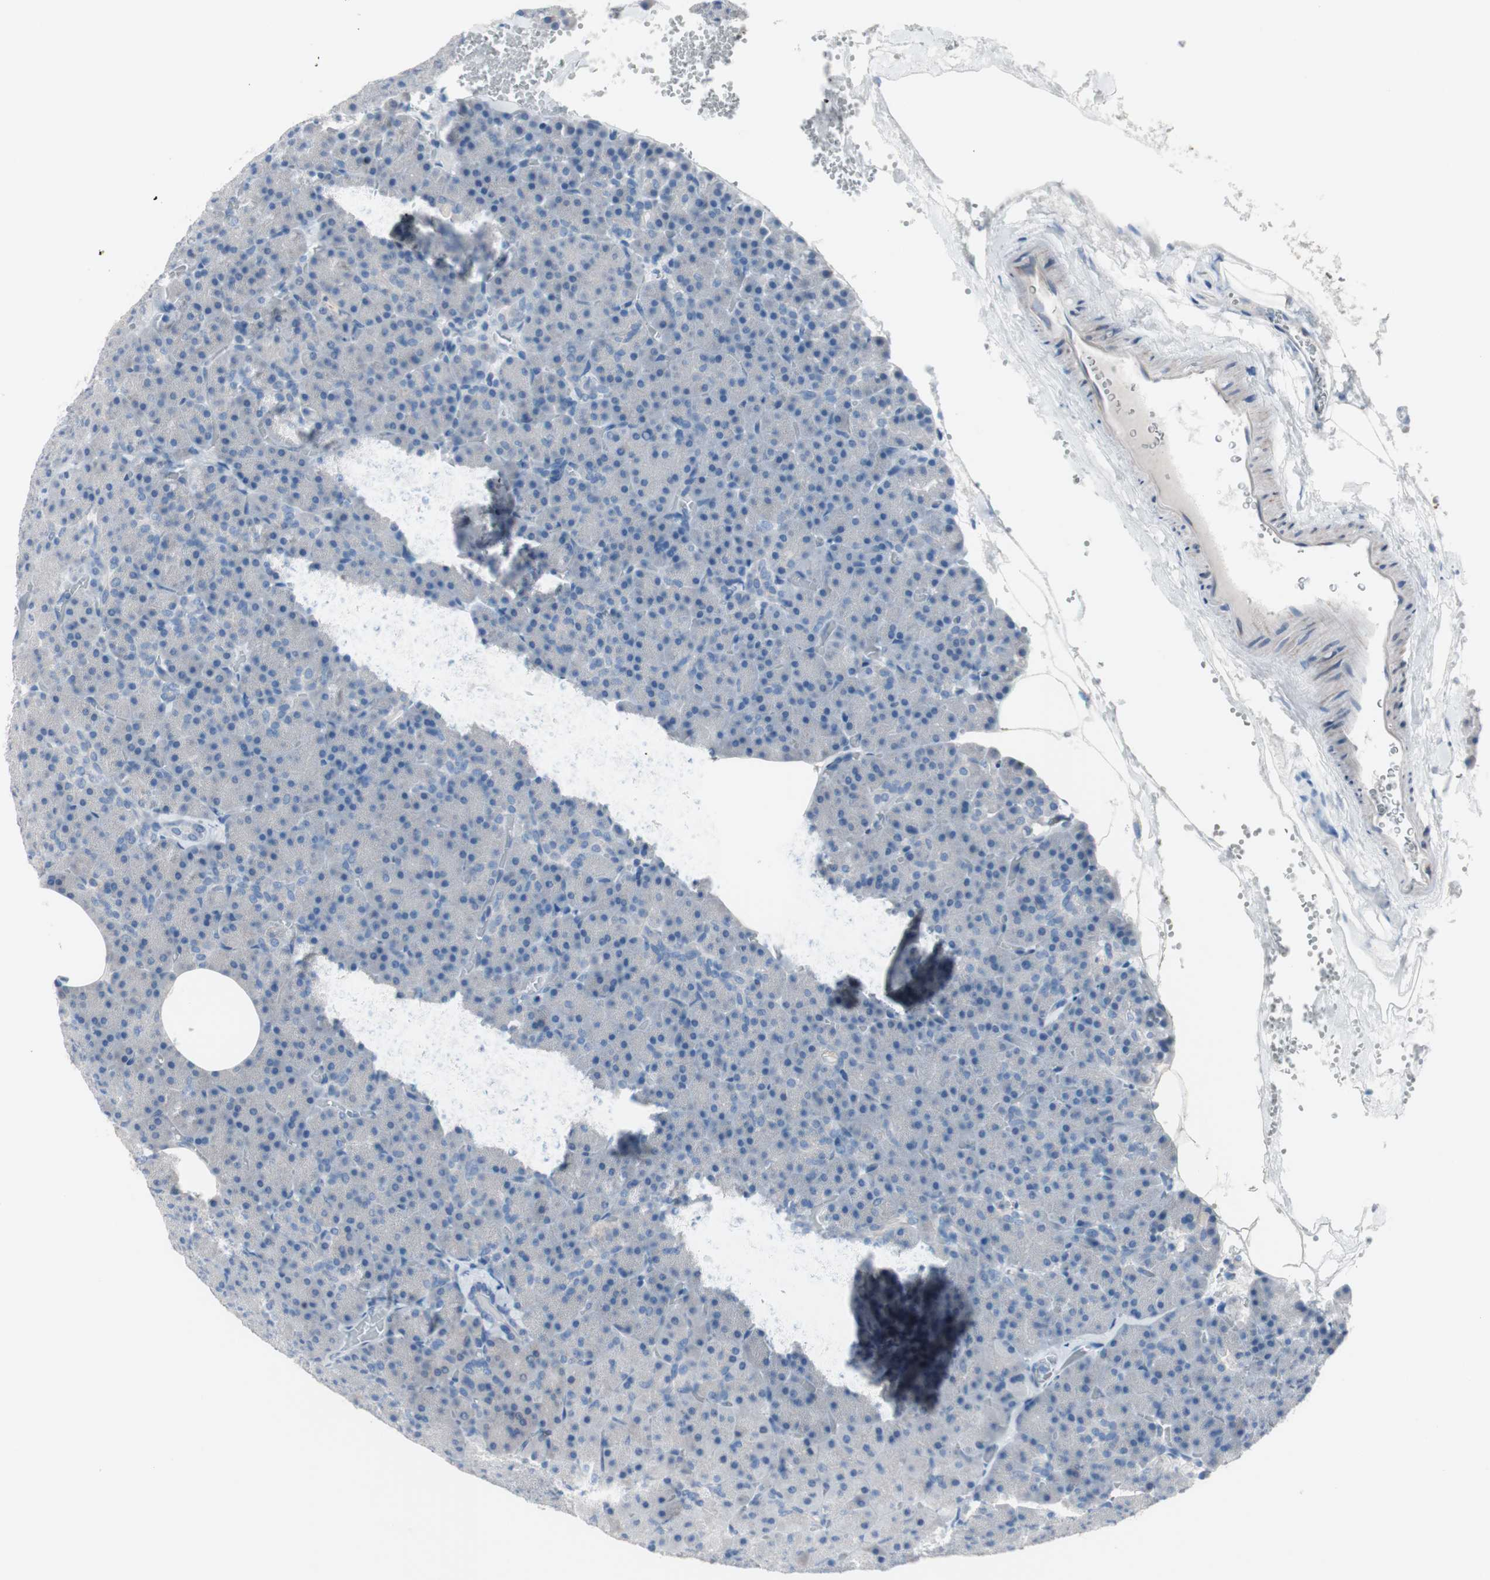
{"staining": {"intensity": "negative", "quantity": "none", "location": "none"}, "tissue": "pancreas", "cell_type": "Exocrine glandular cells", "image_type": "normal", "snomed": [{"axis": "morphology", "description": "Normal tissue, NOS"}, {"axis": "topography", "description": "Pancreas"}], "caption": "Exocrine glandular cells show no significant expression in benign pancreas.", "gene": "ULBP1", "patient": {"sex": "female", "age": 35}}